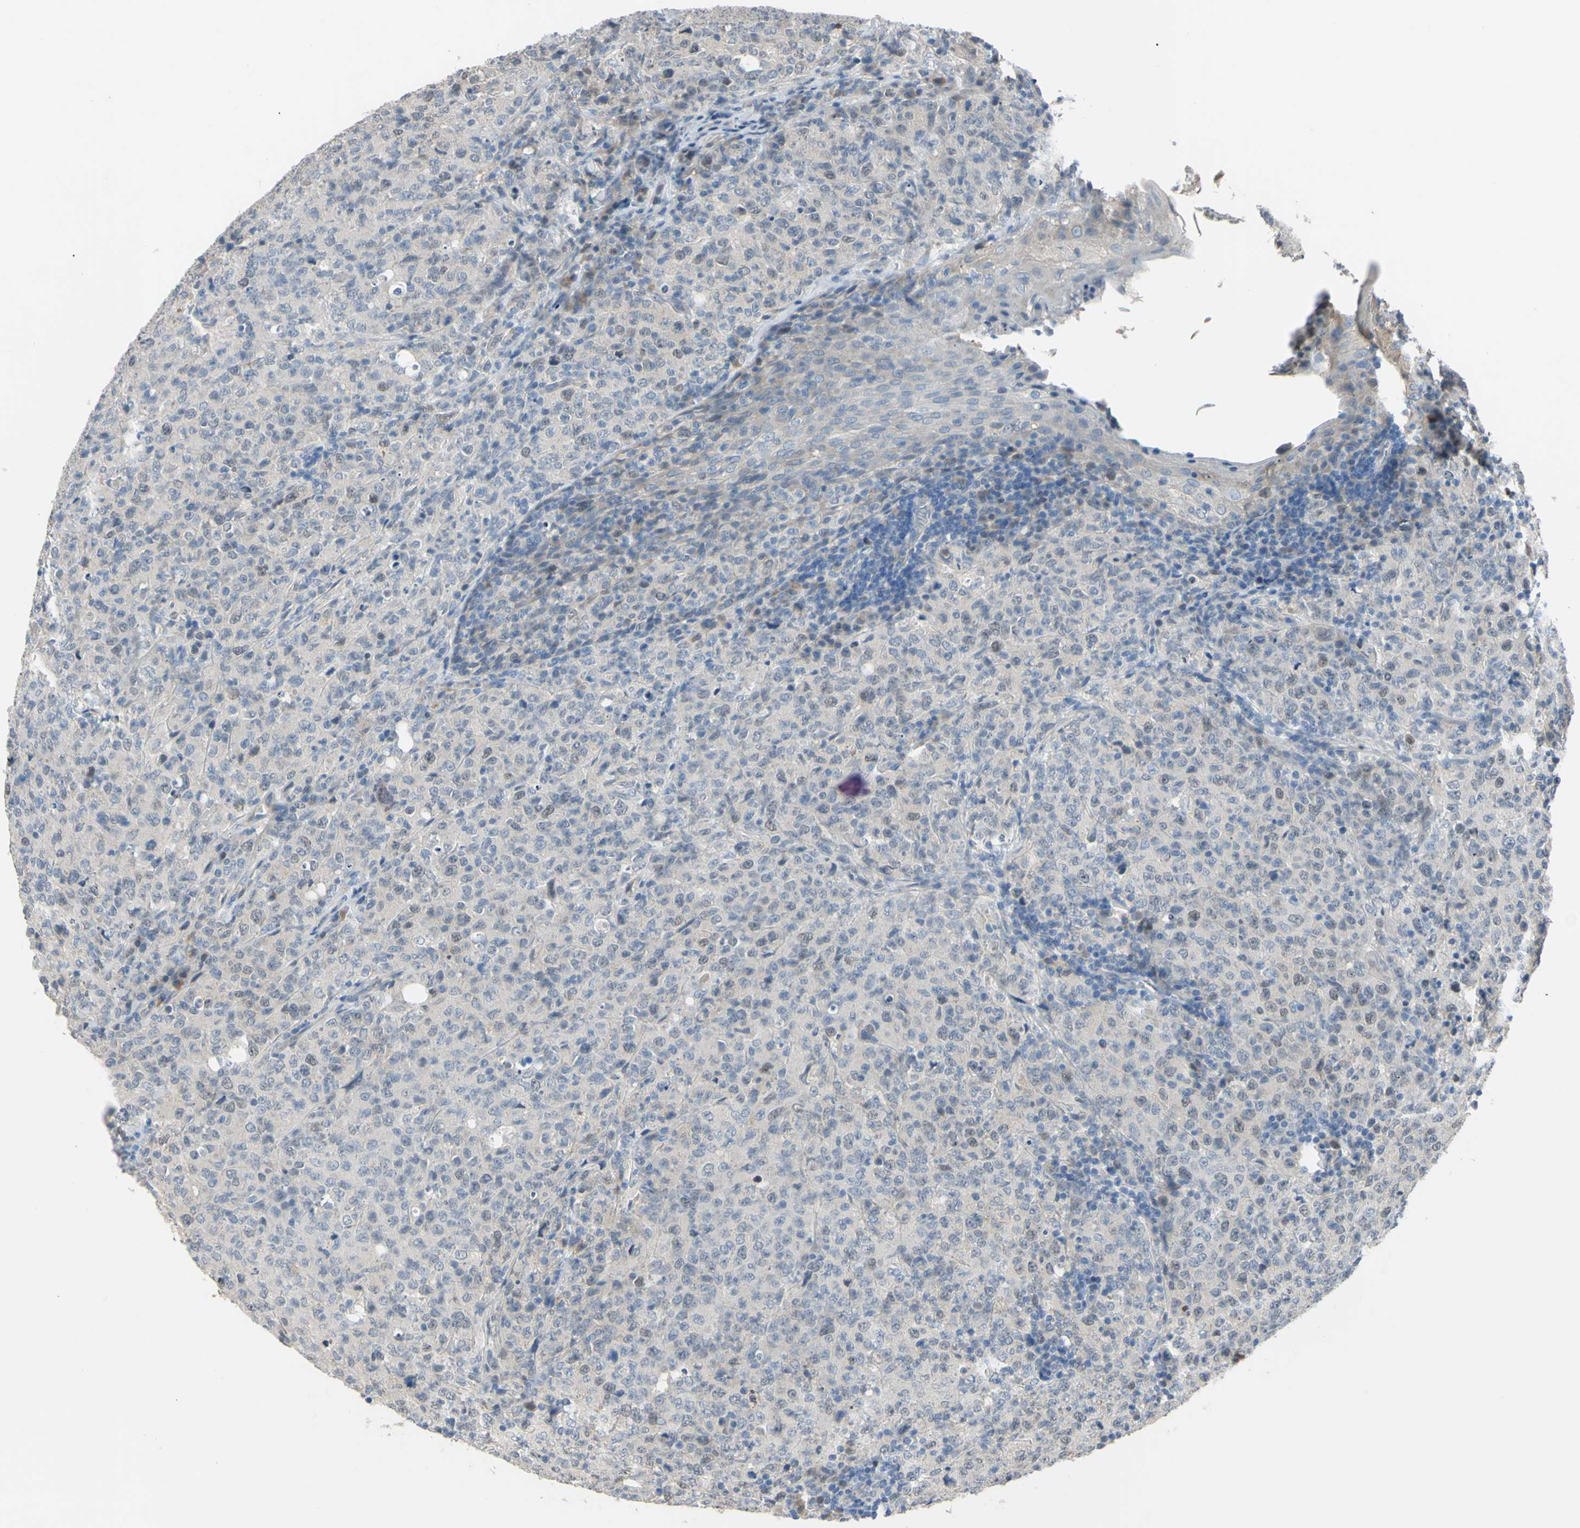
{"staining": {"intensity": "negative", "quantity": "none", "location": "none"}, "tissue": "lymphoma", "cell_type": "Tumor cells", "image_type": "cancer", "snomed": [{"axis": "morphology", "description": "Malignant lymphoma, non-Hodgkin's type, High grade"}, {"axis": "topography", "description": "Tonsil"}], "caption": "High power microscopy histopathology image of an immunohistochemistry photomicrograph of high-grade malignant lymphoma, non-Hodgkin's type, revealing no significant positivity in tumor cells. Brightfield microscopy of IHC stained with DAB (brown) and hematoxylin (blue), captured at high magnification.", "gene": "LHX9", "patient": {"sex": "female", "age": 36}}